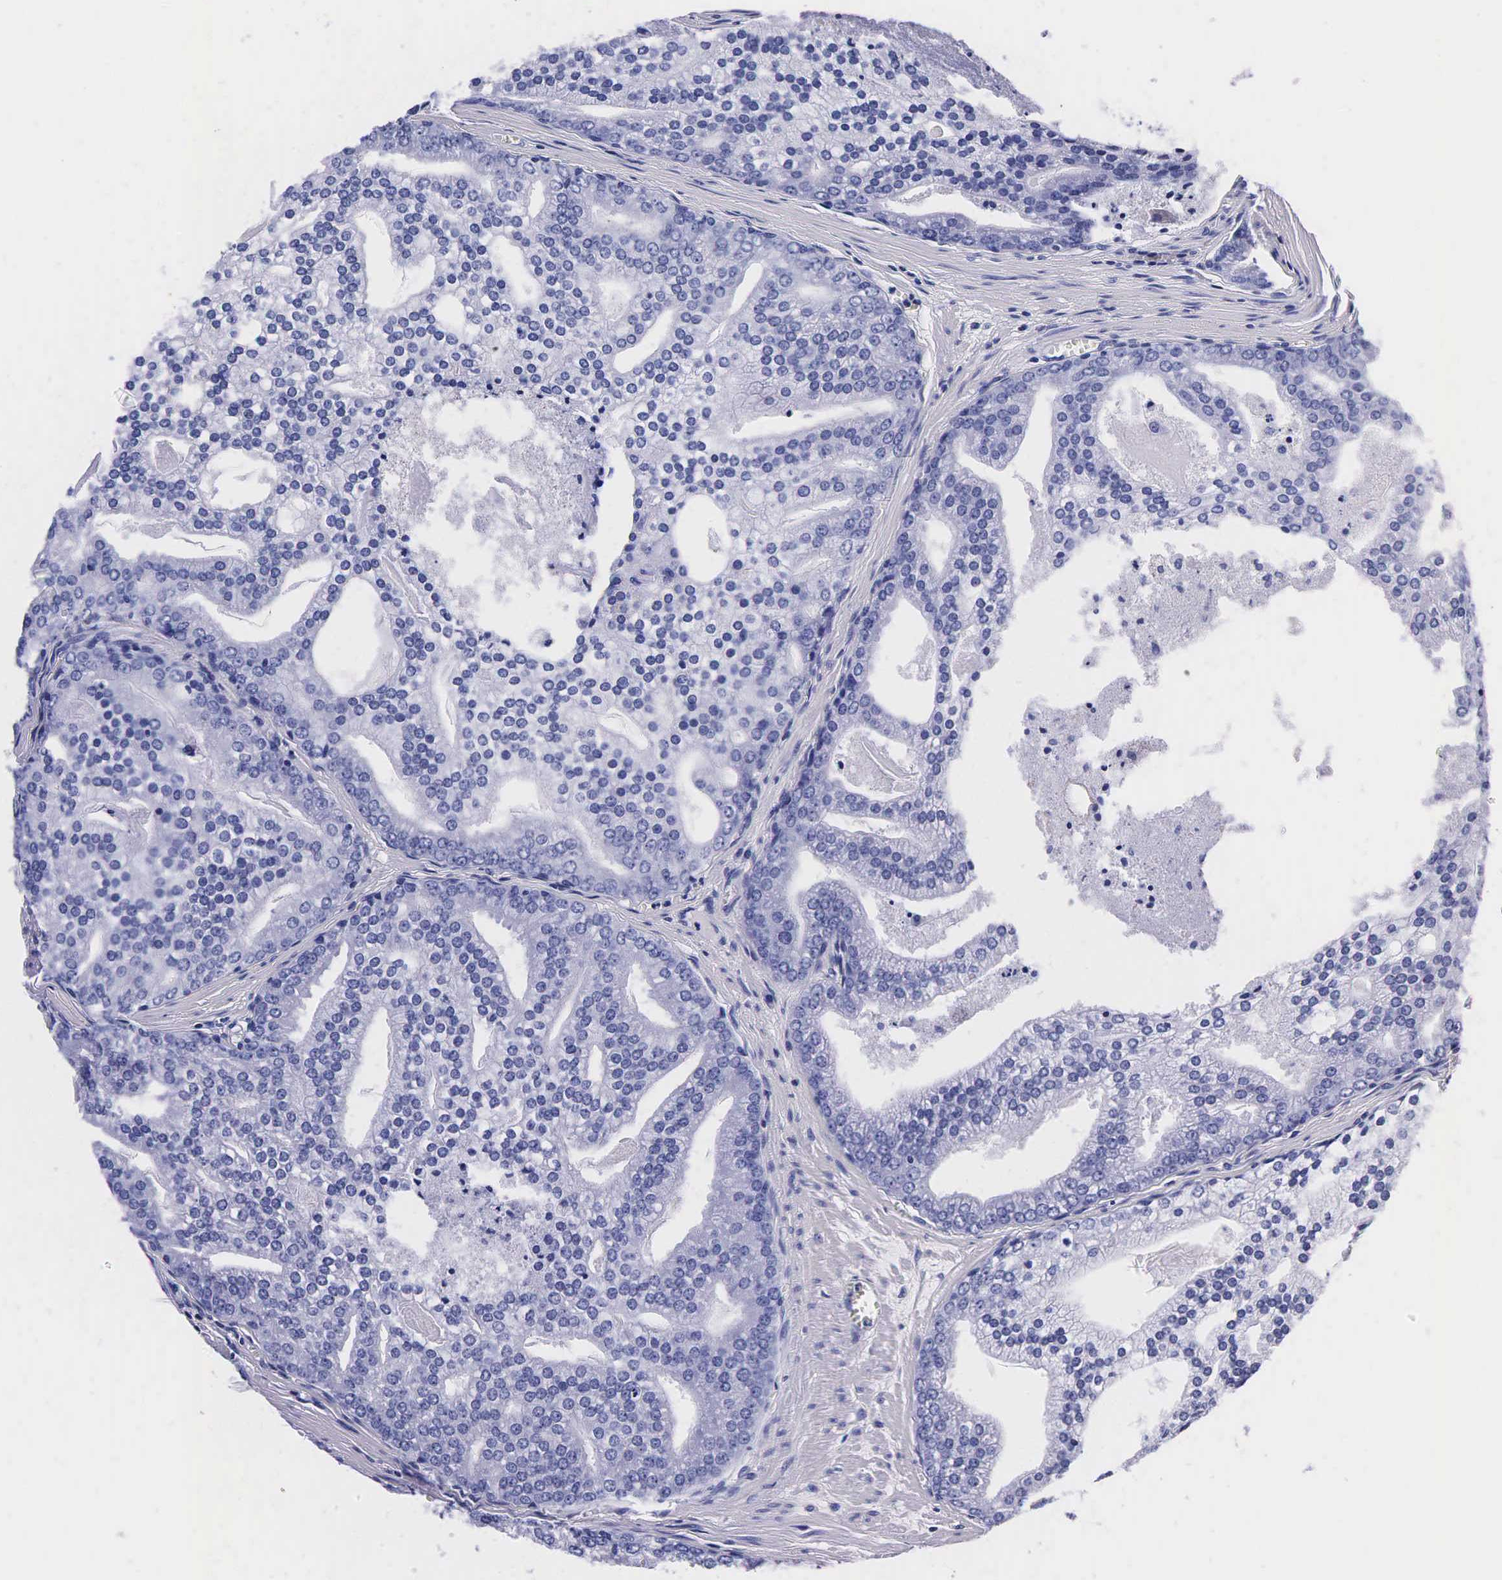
{"staining": {"intensity": "negative", "quantity": "none", "location": "none"}, "tissue": "prostate cancer", "cell_type": "Tumor cells", "image_type": "cancer", "snomed": [{"axis": "morphology", "description": "Adenocarcinoma, High grade"}, {"axis": "topography", "description": "Prostate"}], "caption": "DAB immunohistochemical staining of adenocarcinoma (high-grade) (prostate) shows no significant expression in tumor cells.", "gene": "TG", "patient": {"sex": "male", "age": 56}}